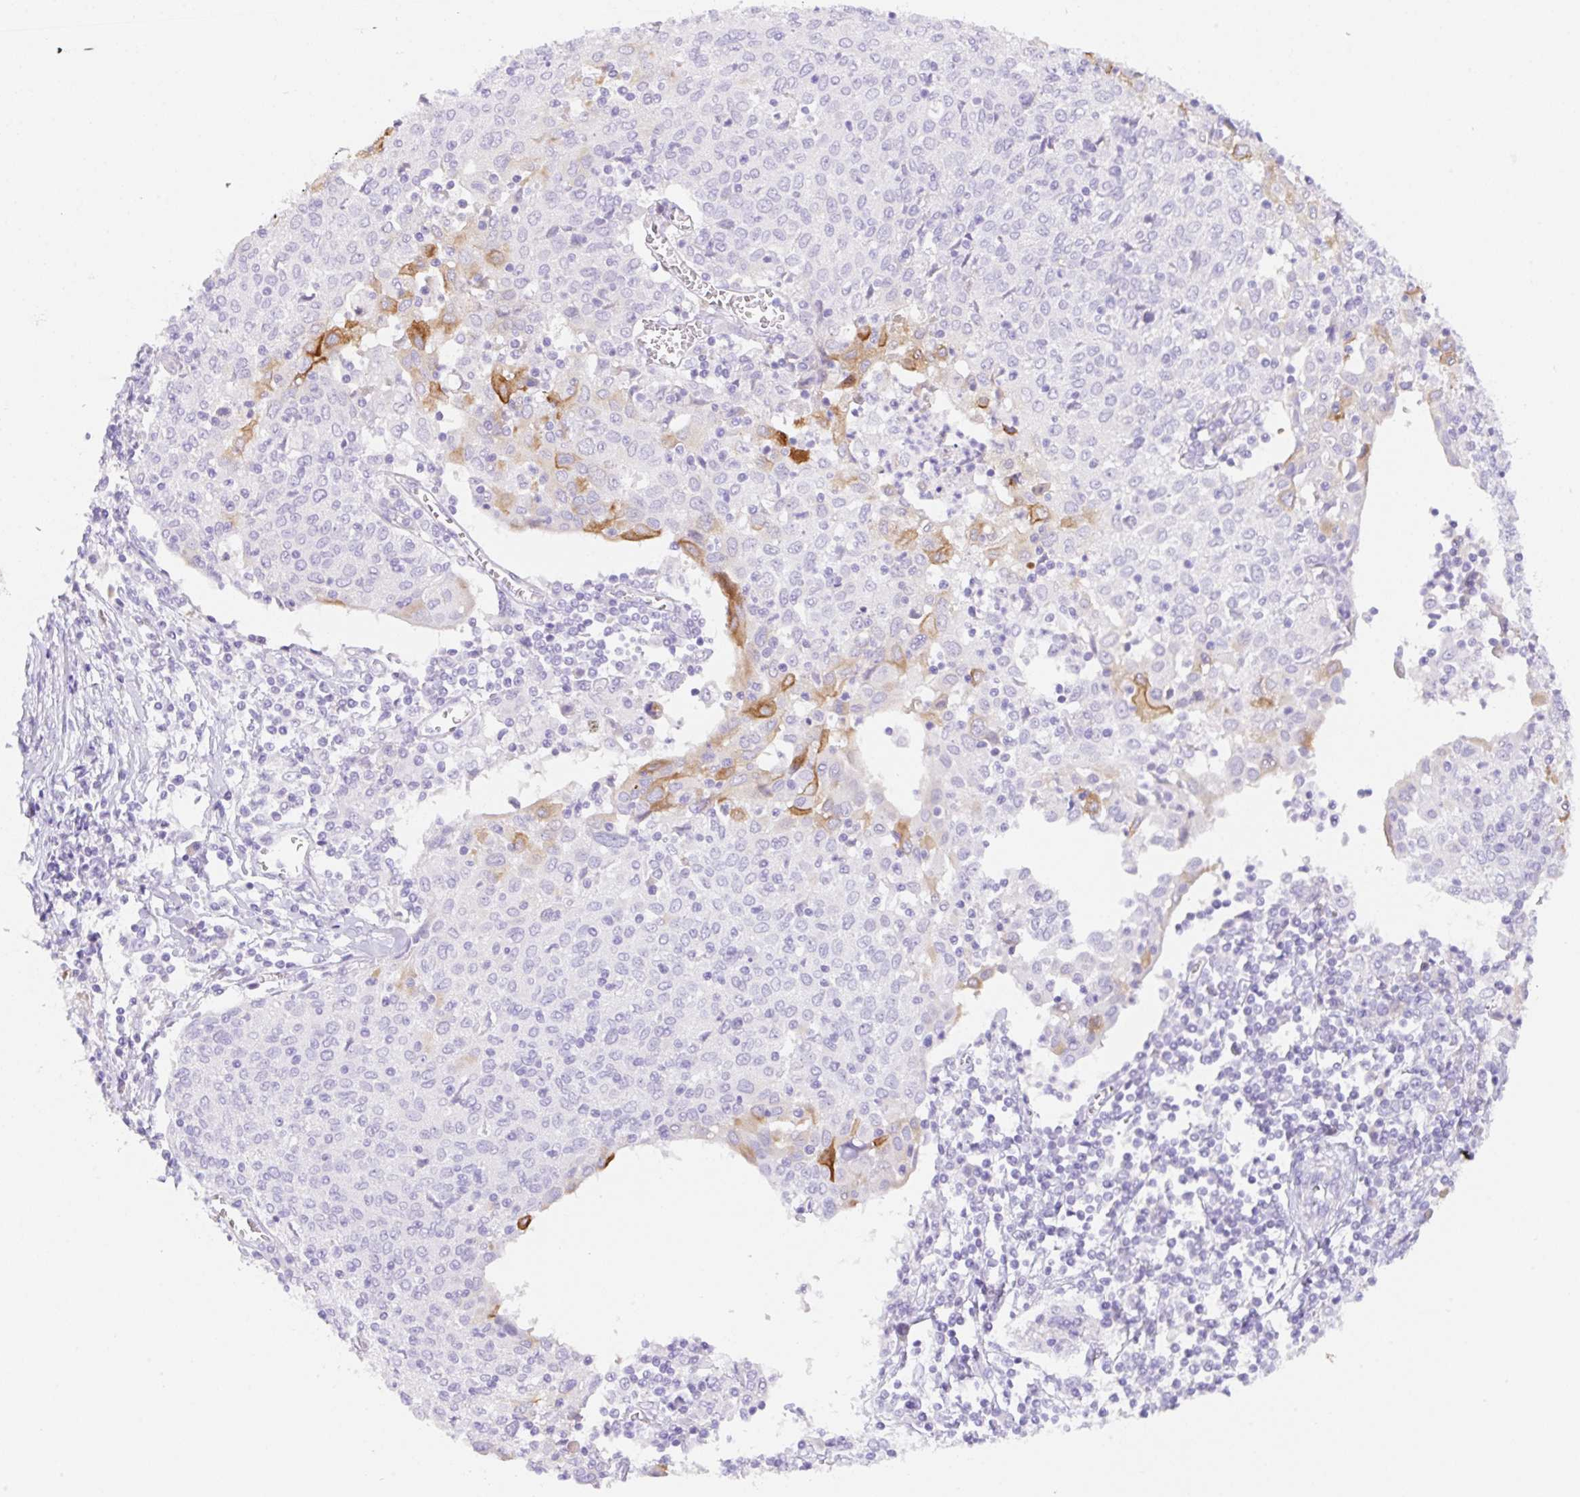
{"staining": {"intensity": "moderate", "quantity": "<25%", "location": "cytoplasmic/membranous"}, "tissue": "cervical cancer", "cell_type": "Tumor cells", "image_type": "cancer", "snomed": [{"axis": "morphology", "description": "Squamous cell carcinoma, NOS"}, {"axis": "topography", "description": "Cervix"}], "caption": "An immunohistochemistry photomicrograph of neoplastic tissue is shown. Protein staining in brown shows moderate cytoplasmic/membranous positivity in squamous cell carcinoma (cervical) within tumor cells.", "gene": "KLK8", "patient": {"sex": "female", "age": 52}}